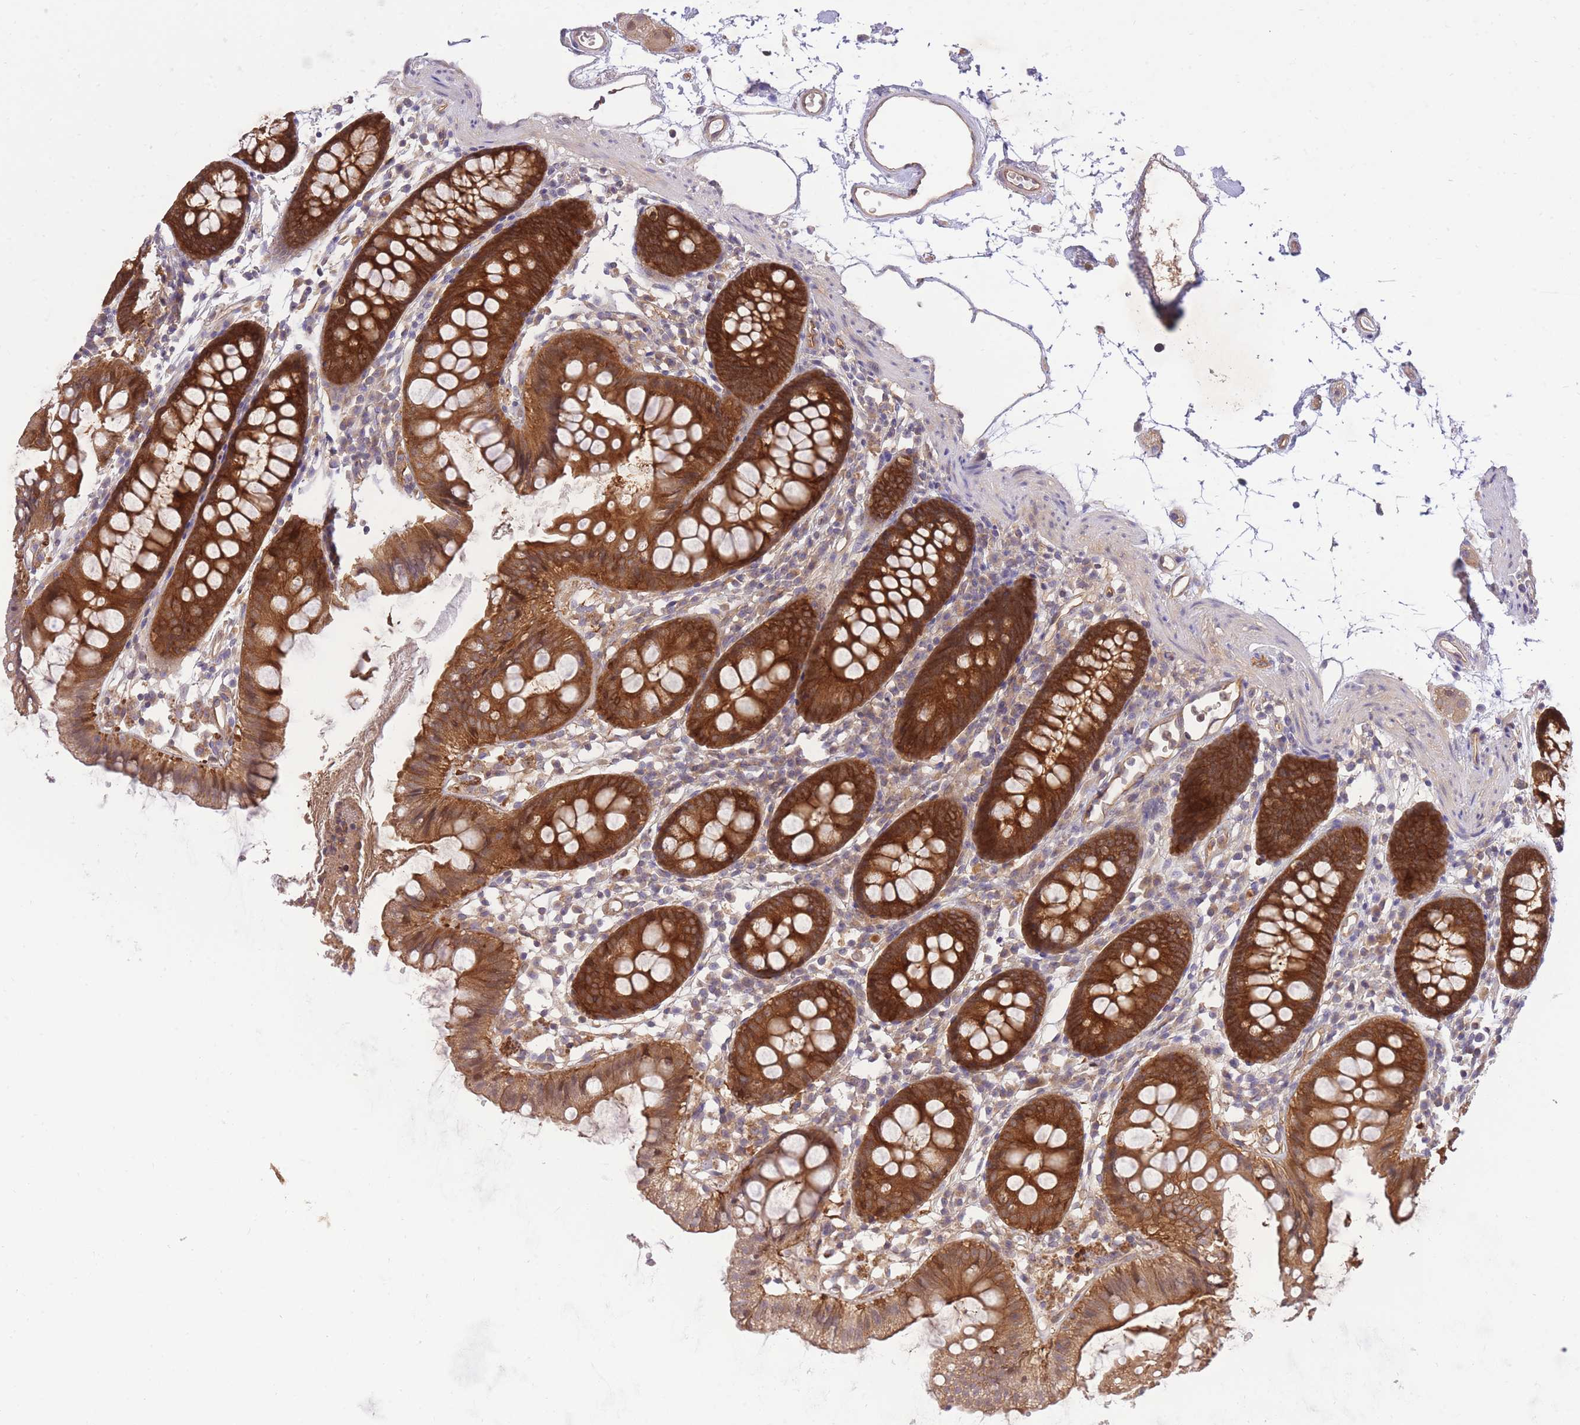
{"staining": {"intensity": "moderate", "quantity": ">75%", "location": "cytoplasmic/membranous"}, "tissue": "colon", "cell_type": "Endothelial cells", "image_type": "normal", "snomed": [{"axis": "morphology", "description": "Normal tissue, NOS"}, {"axis": "topography", "description": "Colon"}], "caption": "This histopathology image demonstrates unremarkable colon stained with immunohistochemistry to label a protein in brown. The cytoplasmic/membranous of endothelial cells show moderate positivity for the protein. Nuclei are counter-stained blue.", "gene": "PREP", "patient": {"sex": "female", "age": 84}}